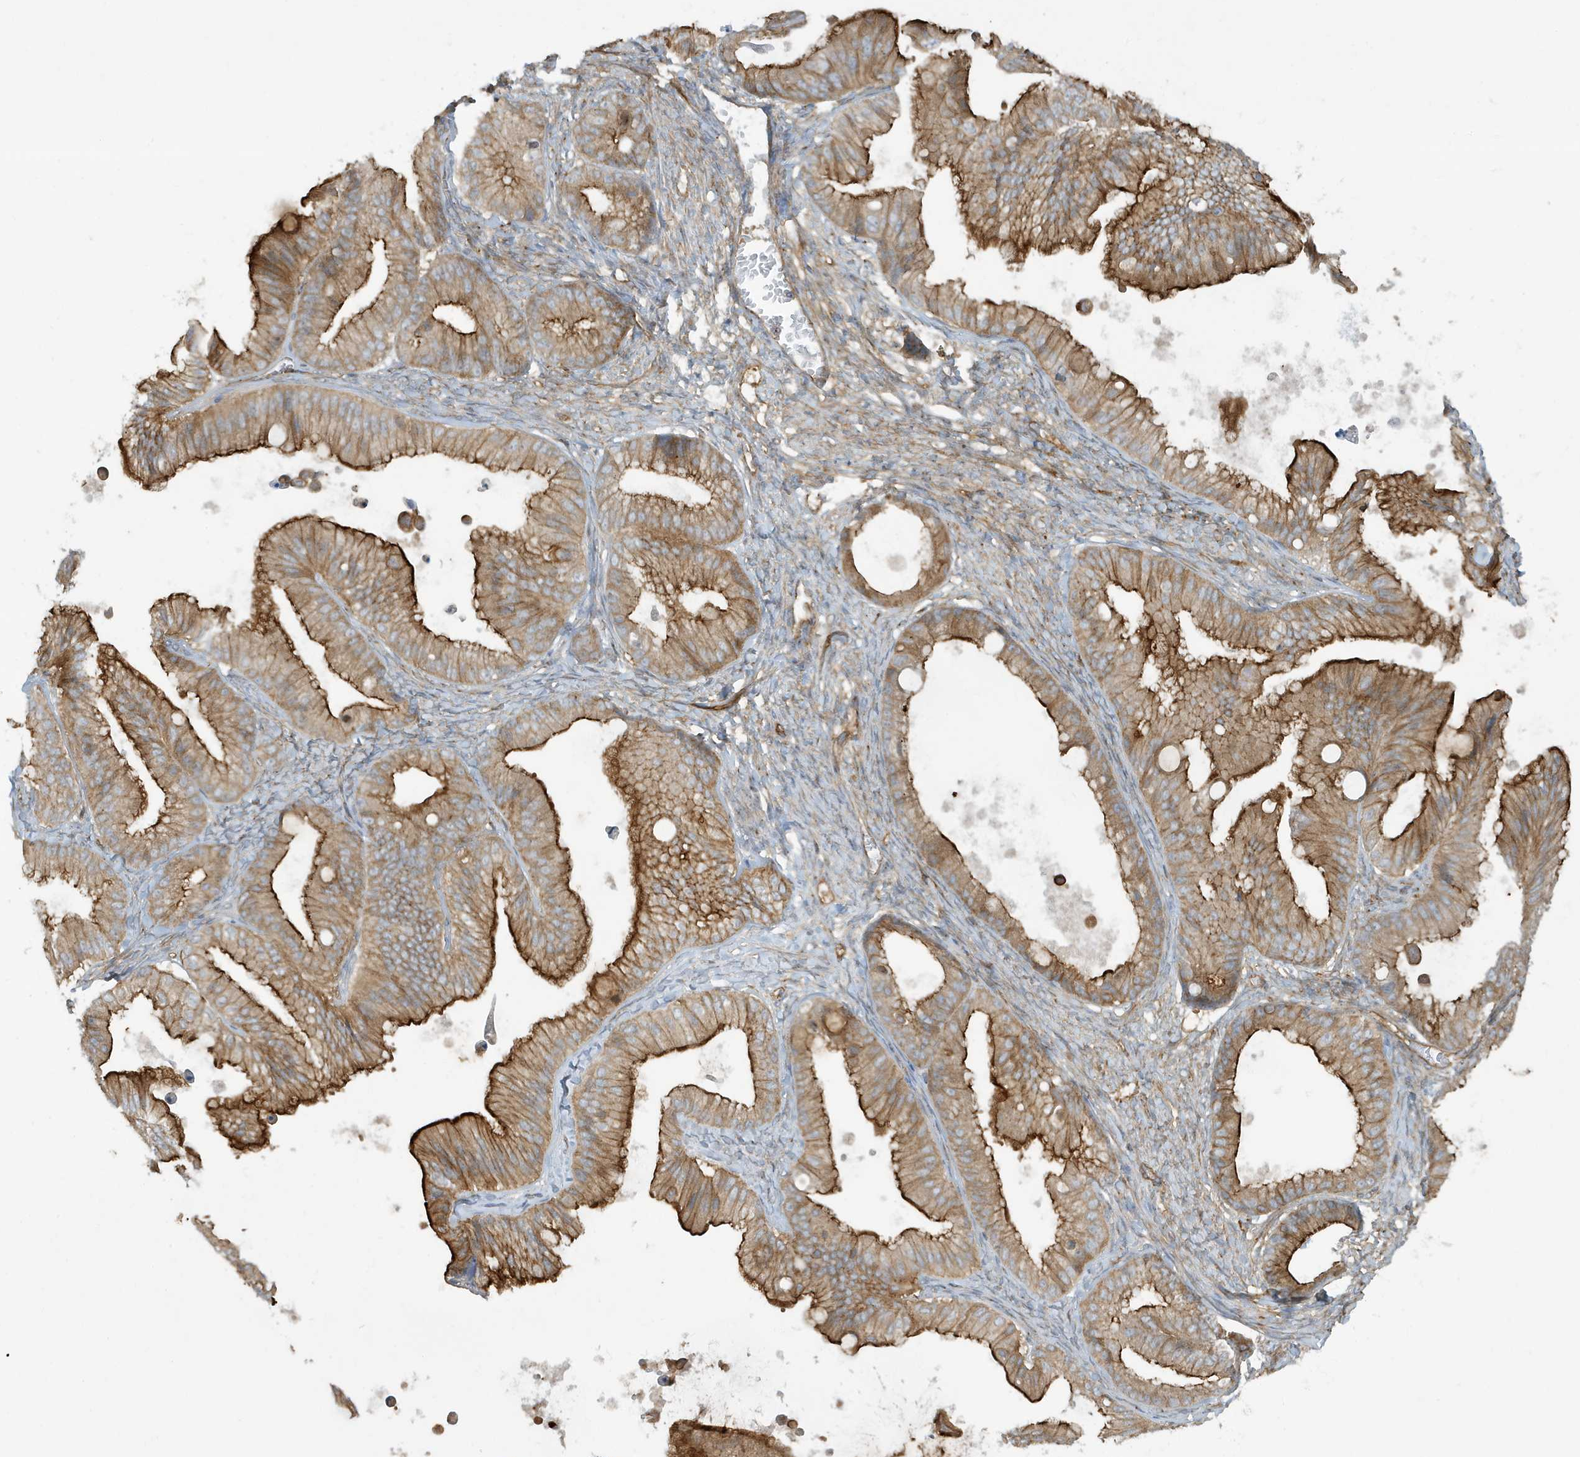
{"staining": {"intensity": "strong", "quantity": ">75%", "location": "cytoplasmic/membranous"}, "tissue": "ovarian cancer", "cell_type": "Tumor cells", "image_type": "cancer", "snomed": [{"axis": "morphology", "description": "Cystadenocarcinoma, mucinous, NOS"}, {"axis": "topography", "description": "Ovary"}], "caption": "Immunohistochemistry of ovarian mucinous cystadenocarcinoma demonstrates high levels of strong cytoplasmic/membranous staining in approximately >75% of tumor cells.", "gene": "ATP23", "patient": {"sex": "female", "age": 71}}